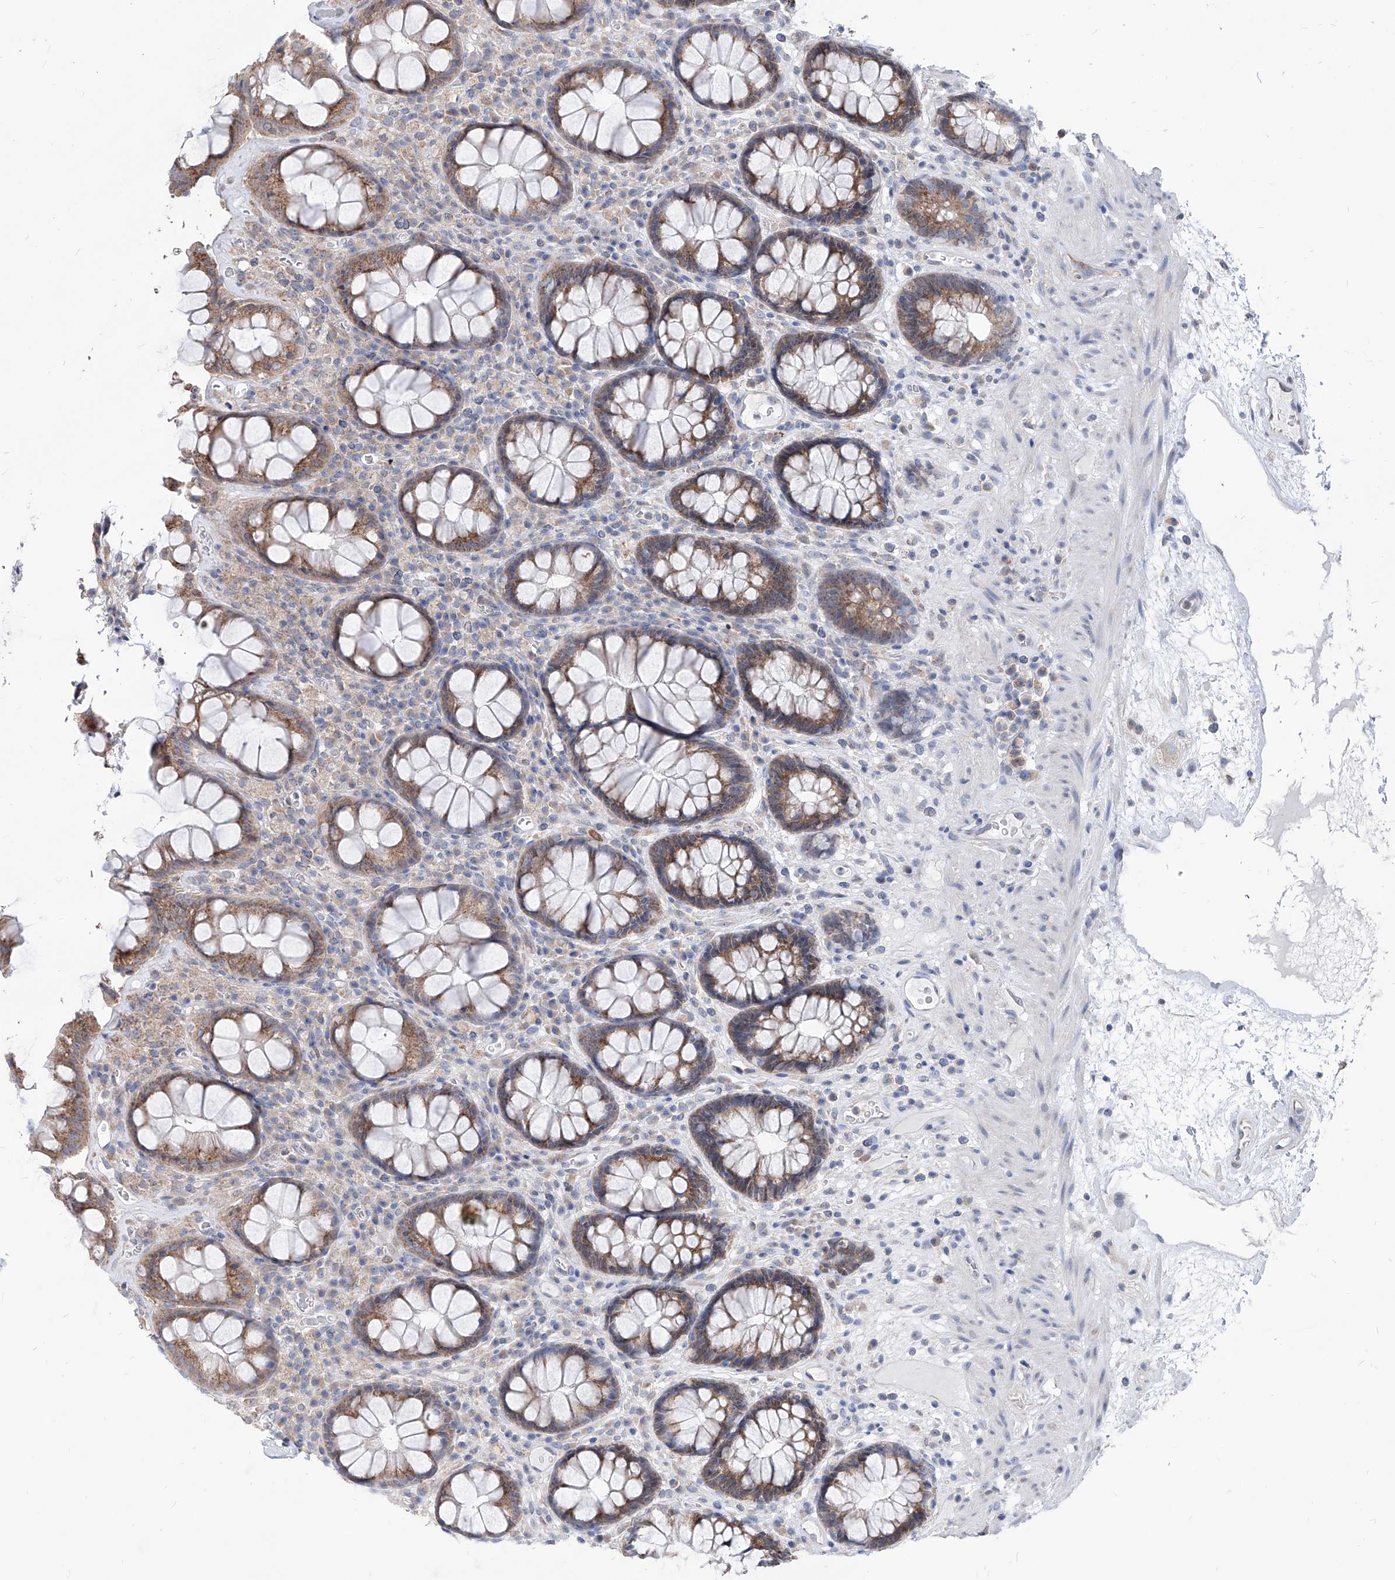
{"staining": {"intensity": "moderate", "quantity": ">75%", "location": "cytoplasmic/membranous"}, "tissue": "rectum", "cell_type": "Glandular cells", "image_type": "normal", "snomed": [{"axis": "morphology", "description": "Normal tissue, NOS"}, {"axis": "topography", "description": "Rectum"}], "caption": "Protein staining displays moderate cytoplasmic/membranous staining in about >75% of glandular cells in benign rectum.", "gene": "AGPS", "patient": {"sex": "male", "age": 64}}